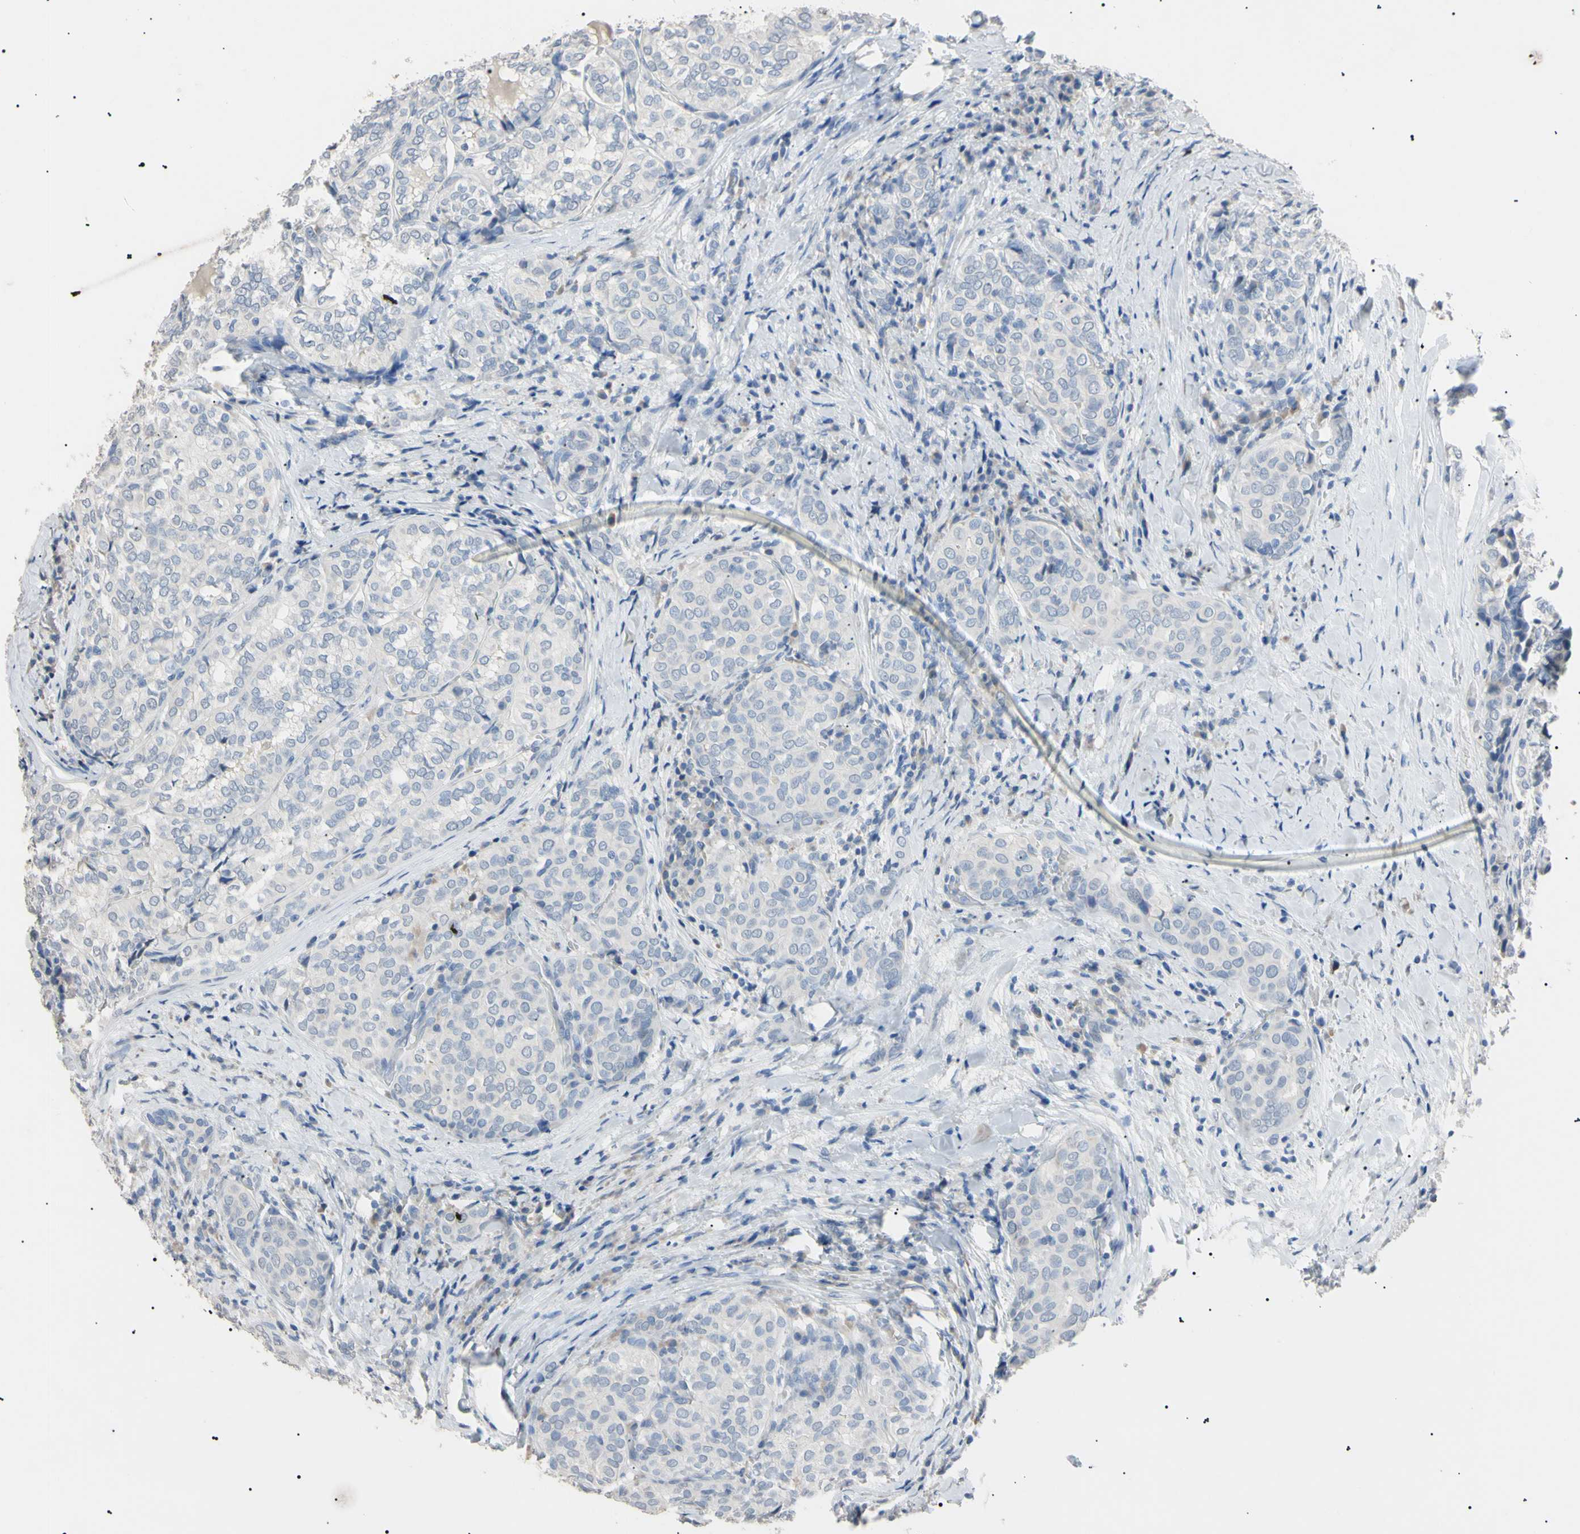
{"staining": {"intensity": "negative", "quantity": "none", "location": "none"}, "tissue": "thyroid cancer", "cell_type": "Tumor cells", "image_type": "cancer", "snomed": [{"axis": "morphology", "description": "Normal tissue, NOS"}, {"axis": "morphology", "description": "Papillary adenocarcinoma, NOS"}, {"axis": "topography", "description": "Thyroid gland"}], "caption": "Human thyroid cancer stained for a protein using IHC demonstrates no positivity in tumor cells.", "gene": "CGB3", "patient": {"sex": "female", "age": 30}}